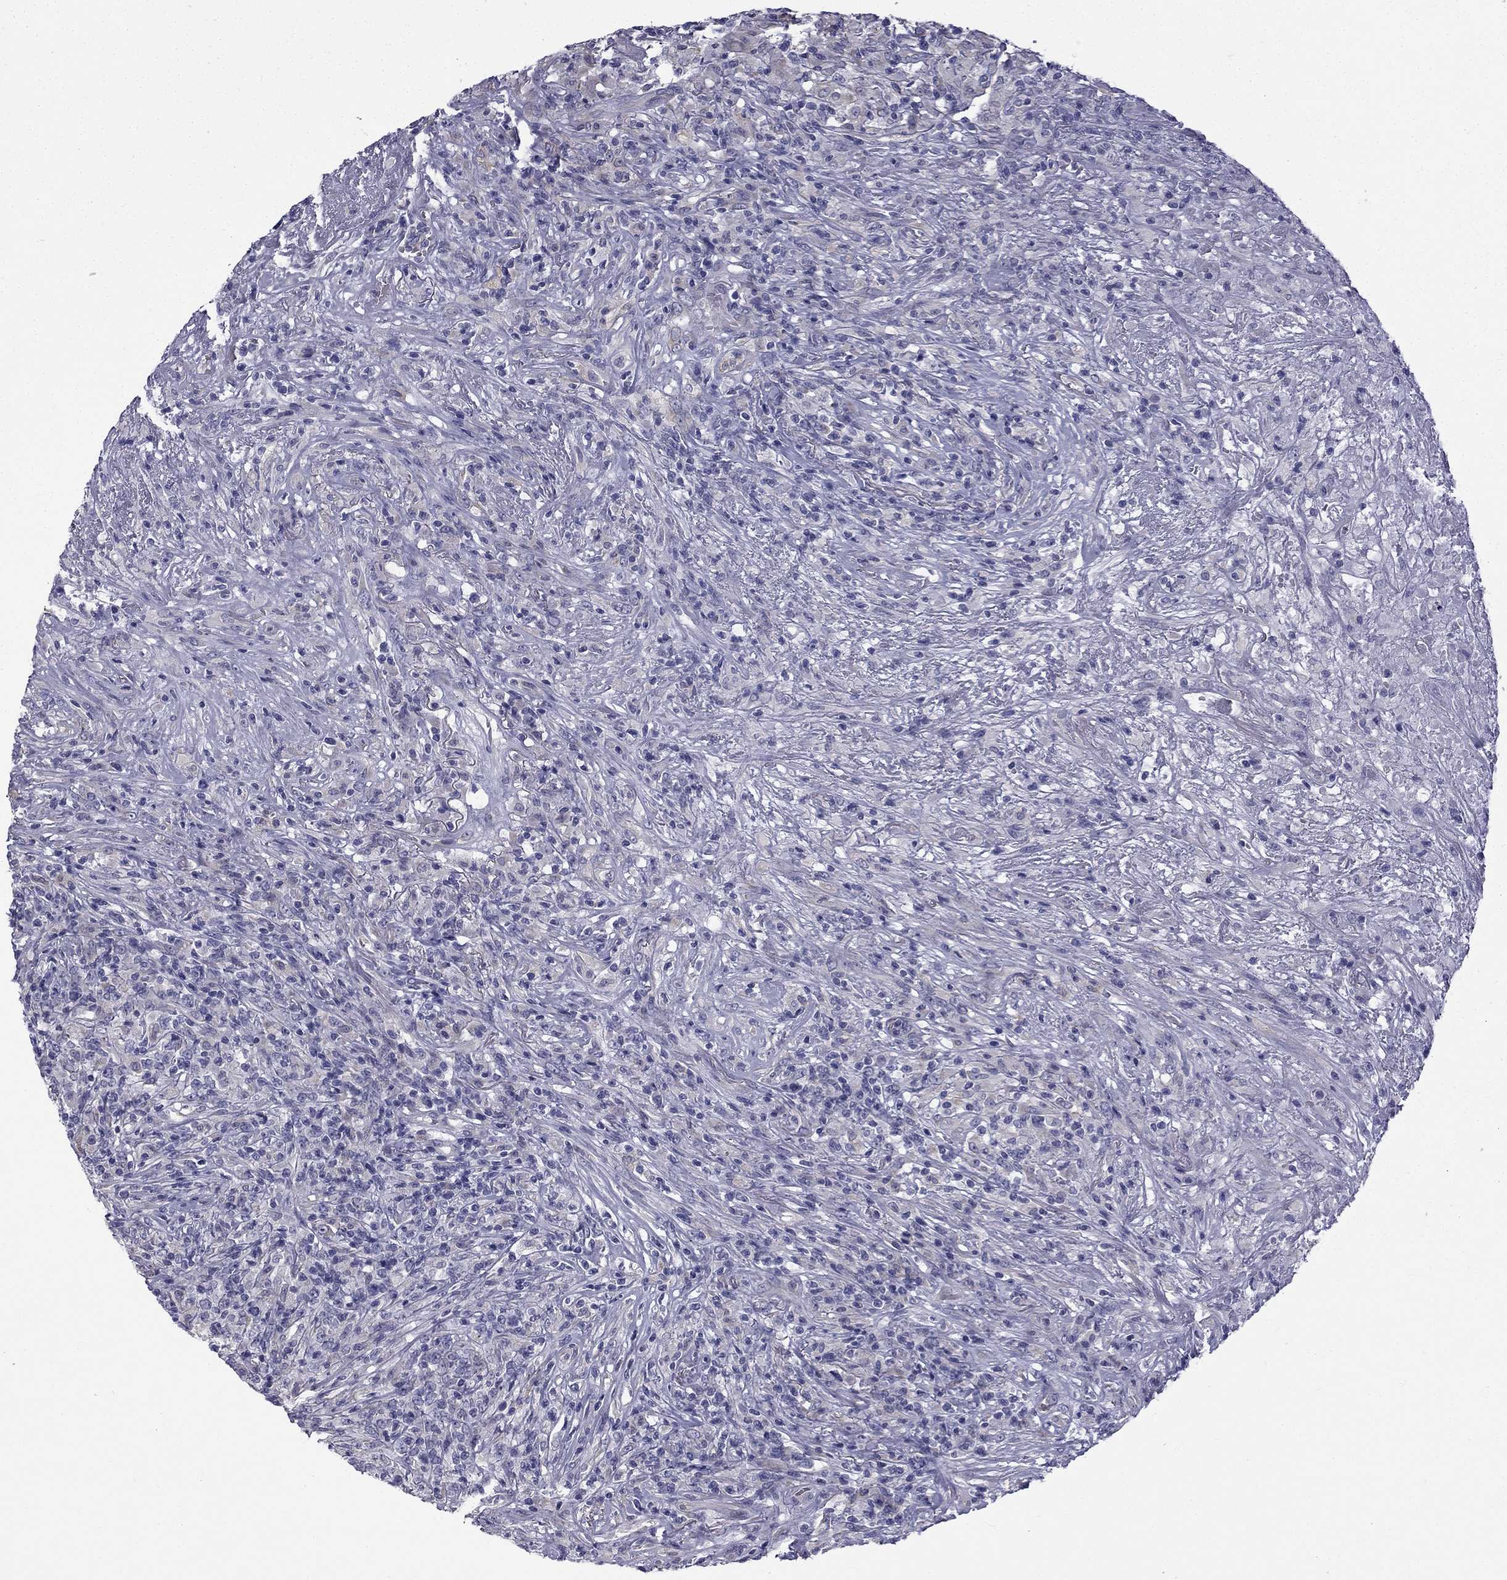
{"staining": {"intensity": "negative", "quantity": "none", "location": "none"}, "tissue": "lymphoma", "cell_type": "Tumor cells", "image_type": "cancer", "snomed": [{"axis": "morphology", "description": "Malignant lymphoma, non-Hodgkin's type, High grade"}, {"axis": "topography", "description": "Lung"}], "caption": "Immunohistochemistry of high-grade malignant lymphoma, non-Hodgkin's type shows no positivity in tumor cells.", "gene": "CCDC40", "patient": {"sex": "male", "age": 79}}